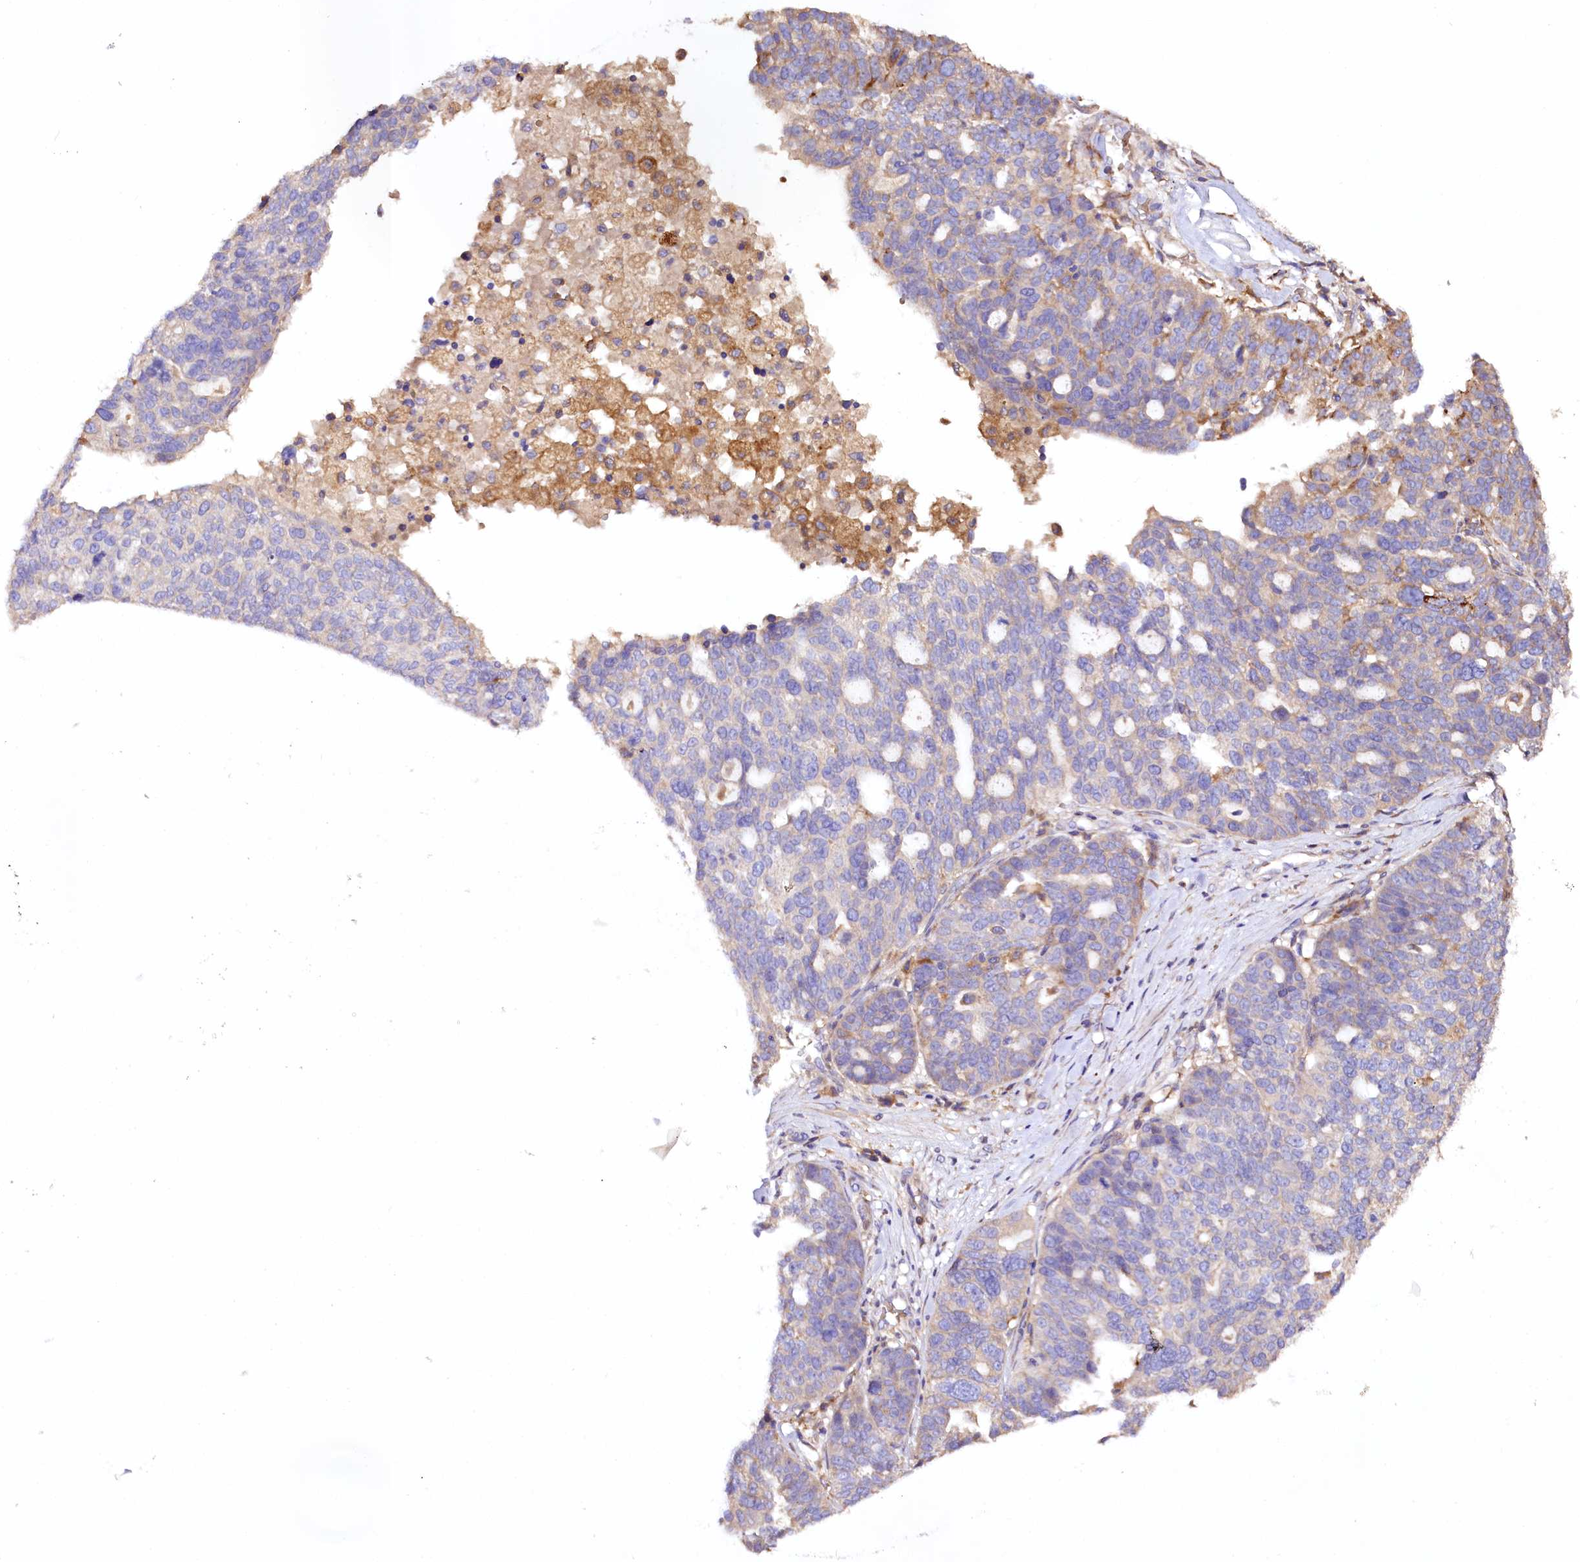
{"staining": {"intensity": "negative", "quantity": "none", "location": "none"}, "tissue": "ovarian cancer", "cell_type": "Tumor cells", "image_type": "cancer", "snomed": [{"axis": "morphology", "description": "Cystadenocarcinoma, serous, NOS"}, {"axis": "topography", "description": "Ovary"}], "caption": "Tumor cells show no significant protein staining in ovarian cancer.", "gene": "DMXL2", "patient": {"sex": "female", "age": 59}}